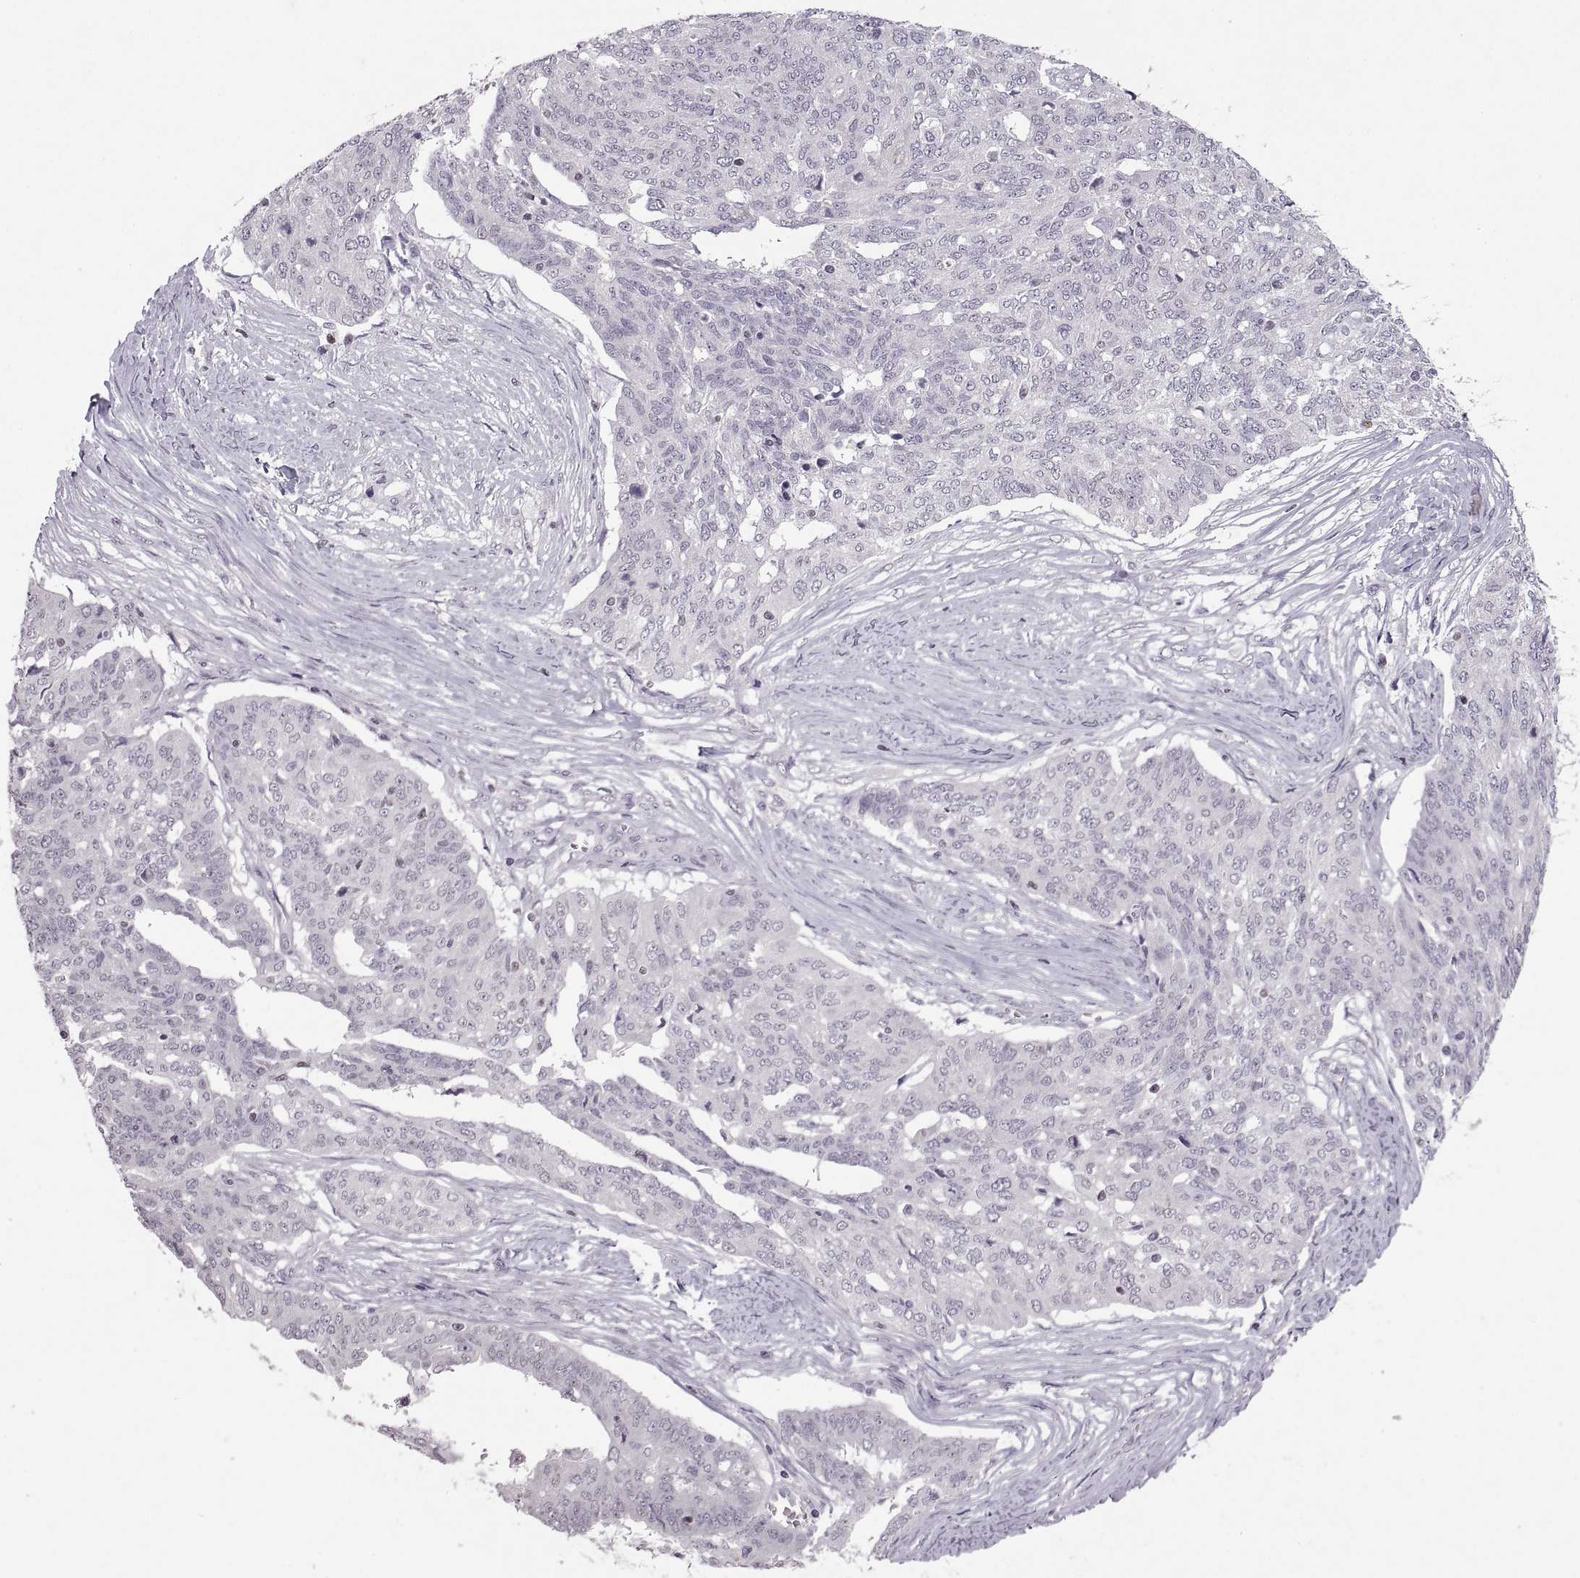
{"staining": {"intensity": "negative", "quantity": "none", "location": "none"}, "tissue": "ovarian cancer", "cell_type": "Tumor cells", "image_type": "cancer", "snomed": [{"axis": "morphology", "description": "Cystadenocarcinoma, serous, NOS"}, {"axis": "topography", "description": "Ovary"}], "caption": "High power microscopy histopathology image of an immunohistochemistry photomicrograph of serous cystadenocarcinoma (ovarian), revealing no significant positivity in tumor cells. (Stains: DAB immunohistochemistry with hematoxylin counter stain, Microscopy: brightfield microscopy at high magnification).", "gene": "NEK2", "patient": {"sex": "female", "age": 67}}